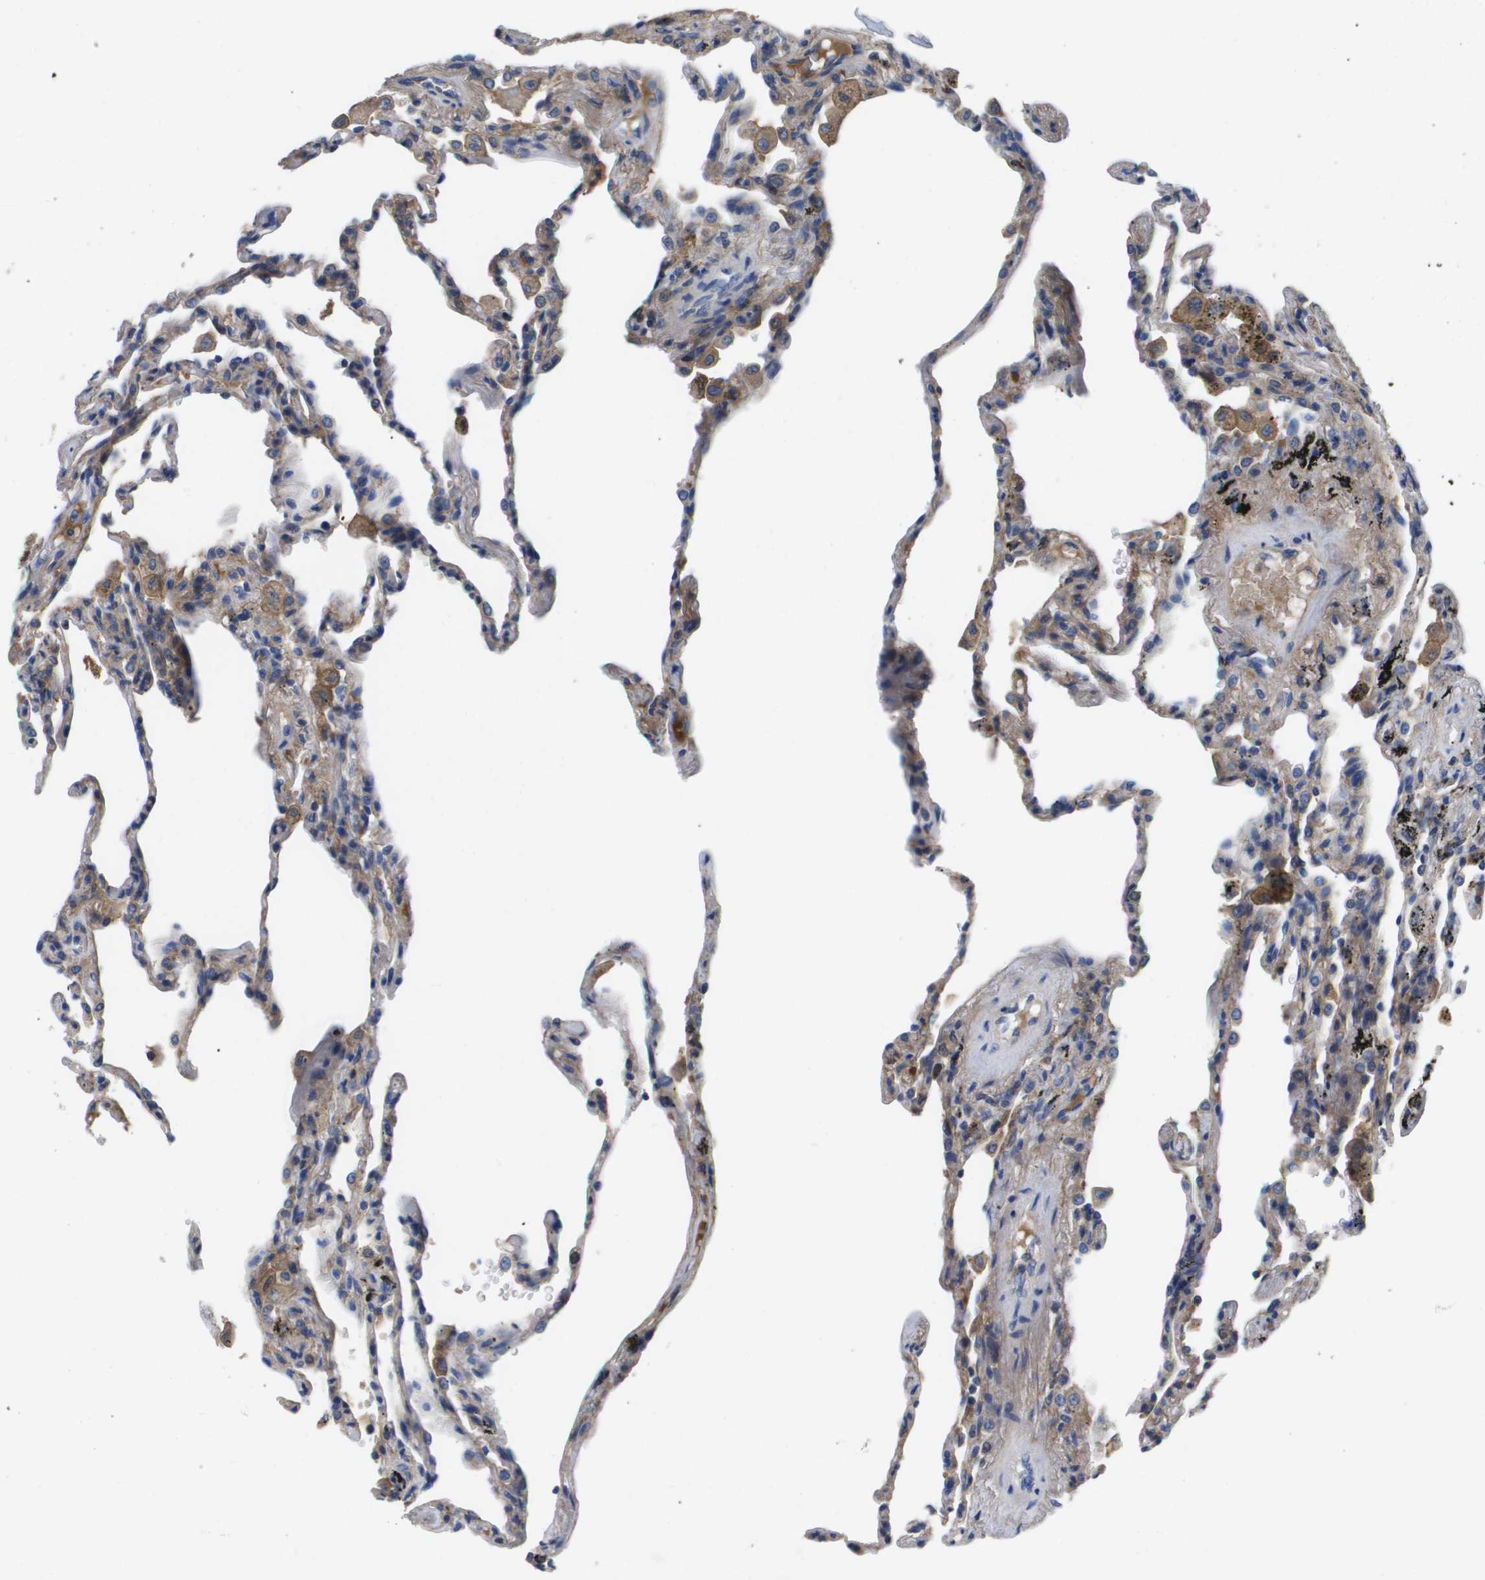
{"staining": {"intensity": "moderate", "quantity": ">75%", "location": "cytoplasmic/membranous"}, "tissue": "lung", "cell_type": "Alveolar cells", "image_type": "normal", "snomed": [{"axis": "morphology", "description": "Normal tissue, NOS"}, {"axis": "topography", "description": "Lung"}], "caption": "Immunohistochemical staining of normal human lung reveals >75% levels of moderate cytoplasmic/membranous protein positivity in approximately >75% of alveolar cells. Nuclei are stained in blue.", "gene": "SERPINA6", "patient": {"sex": "male", "age": 59}}